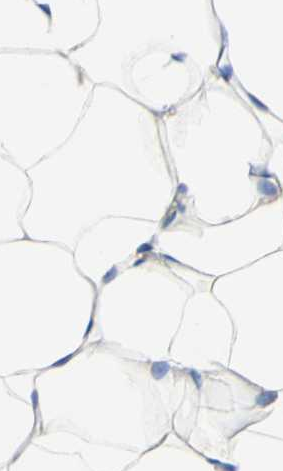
{"staining": {"intensity": "negative", "quantity": "none", "location": "none"}, "tissue": "adipose tissue", "cell_type": "Adipocytes", "image_type": "normal", "snomed": [{"axis": "morphology", "description": "Normal tissue, NOS"}, {"axis": "topography", "description": "Breast"}, {"axis": "topography", "description": "Adipose tissue"}], "caption": "Micrograph shows no protein staining in adipocytes of benign adipose tissue.", "gene": "CAMK4", "patient": {"sex": "female", "age": 25}}